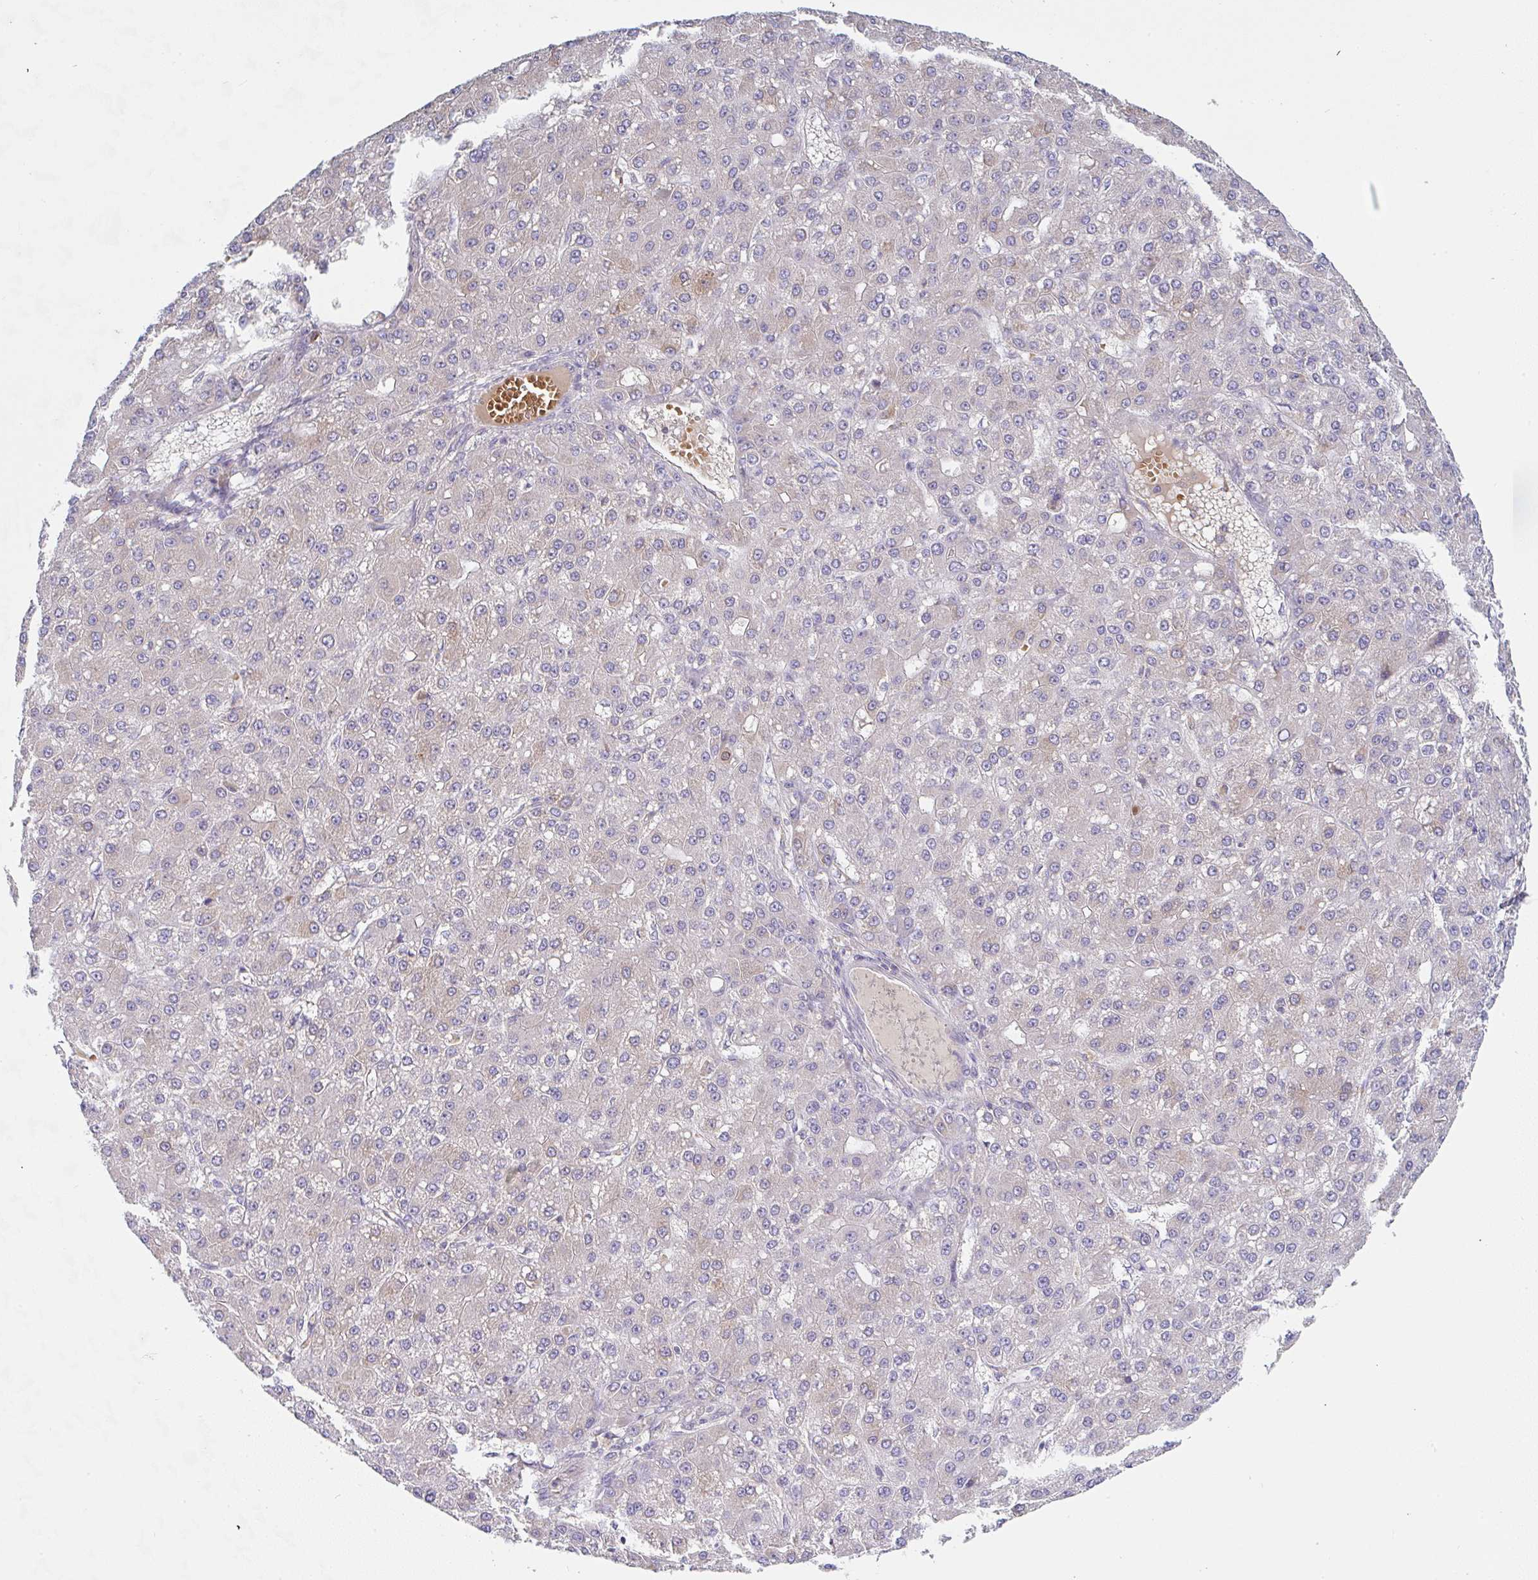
{"staining": {"intensity": "weak", "quantity": "<25%", "location": "cytoplasmic/membranous"}, "tissue": "liver cancer", "cell_type": "Tumor cells", "image_type": "cancer", "snomed": [{"axis": "morphology", "description": "Carcinoma, Hepatocellular, NOS"}, {"axis": "topography", "description": "Liver"}], "caption": "Immunohistochemistry (IHC) micrograph of liver hepatocellular carcinoma stained for a protein (brown), which demonstrates no expression in tumor cells.", "gene": "DERL2", "patient": {"sex": "male", "age": 67}}